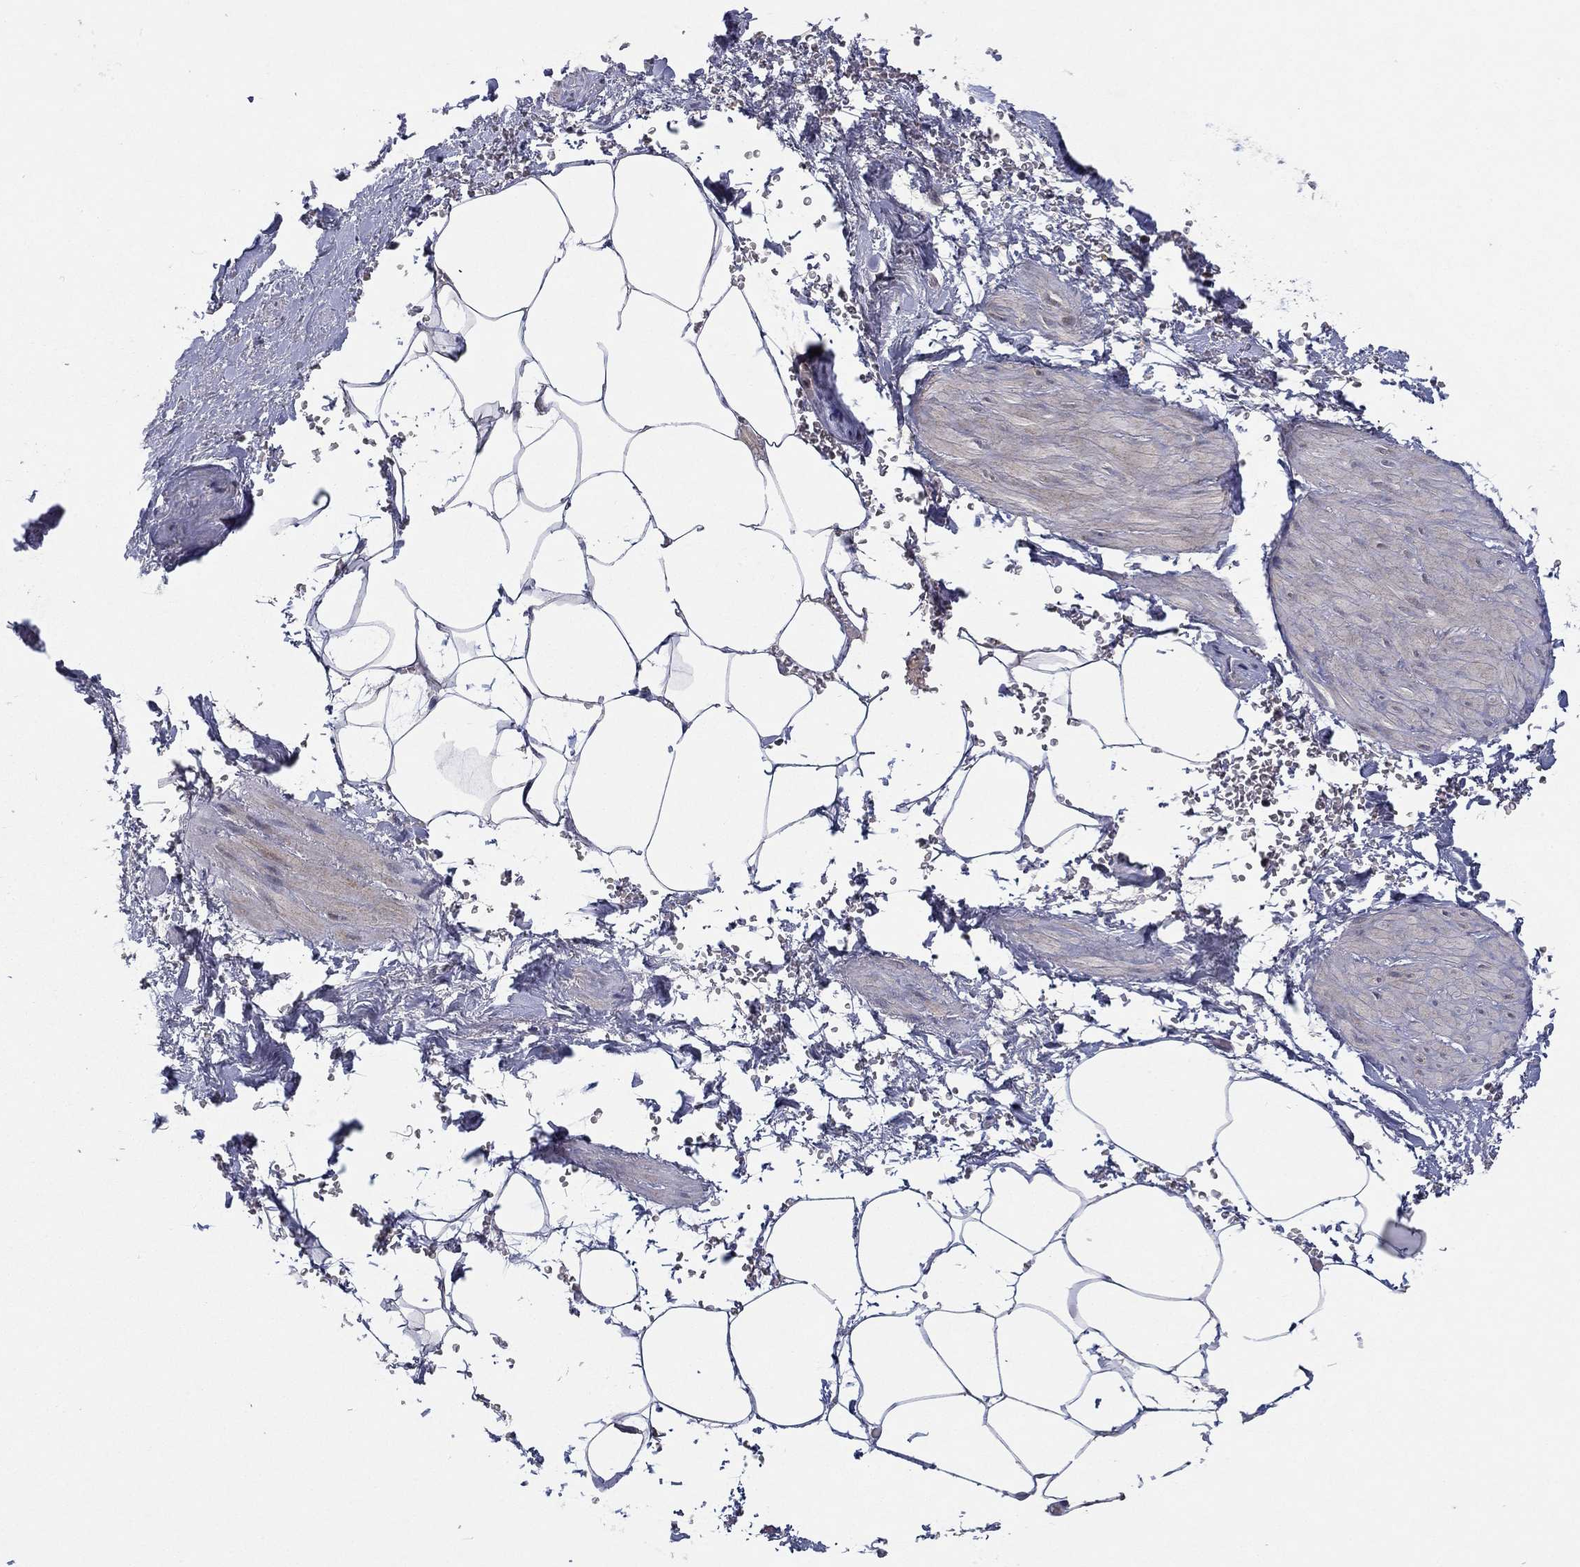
{"staining": {"intensity": "negative", "quantity": "none", "location": "none"}, "tissue": "adipose tissue", "cell_type": "Adipocytes", "image_type": "normal", "snomed": [{"axis": "morphology", "description": "Normal tissue, NOS"}, {"axis": "topography", "description": "Soft tissue"}, {"axis": "topography", "description": "Adipose tissue"}, {"axis": "topography", "description": "Vascular tissue"}, {"axis": "topography", "description": "Peripheral nerve tissue"}], "caption": "An image of adipose tissue stained for a protein reveals no brown staining in adipocytes. The staining is performed using DAB (3,3'-diaminobenzidine) brown chromogen with nuclei counter-stained in using hematoxylin.", "gene": "IL4", "patient": {"sex": "male", "age": 68}}